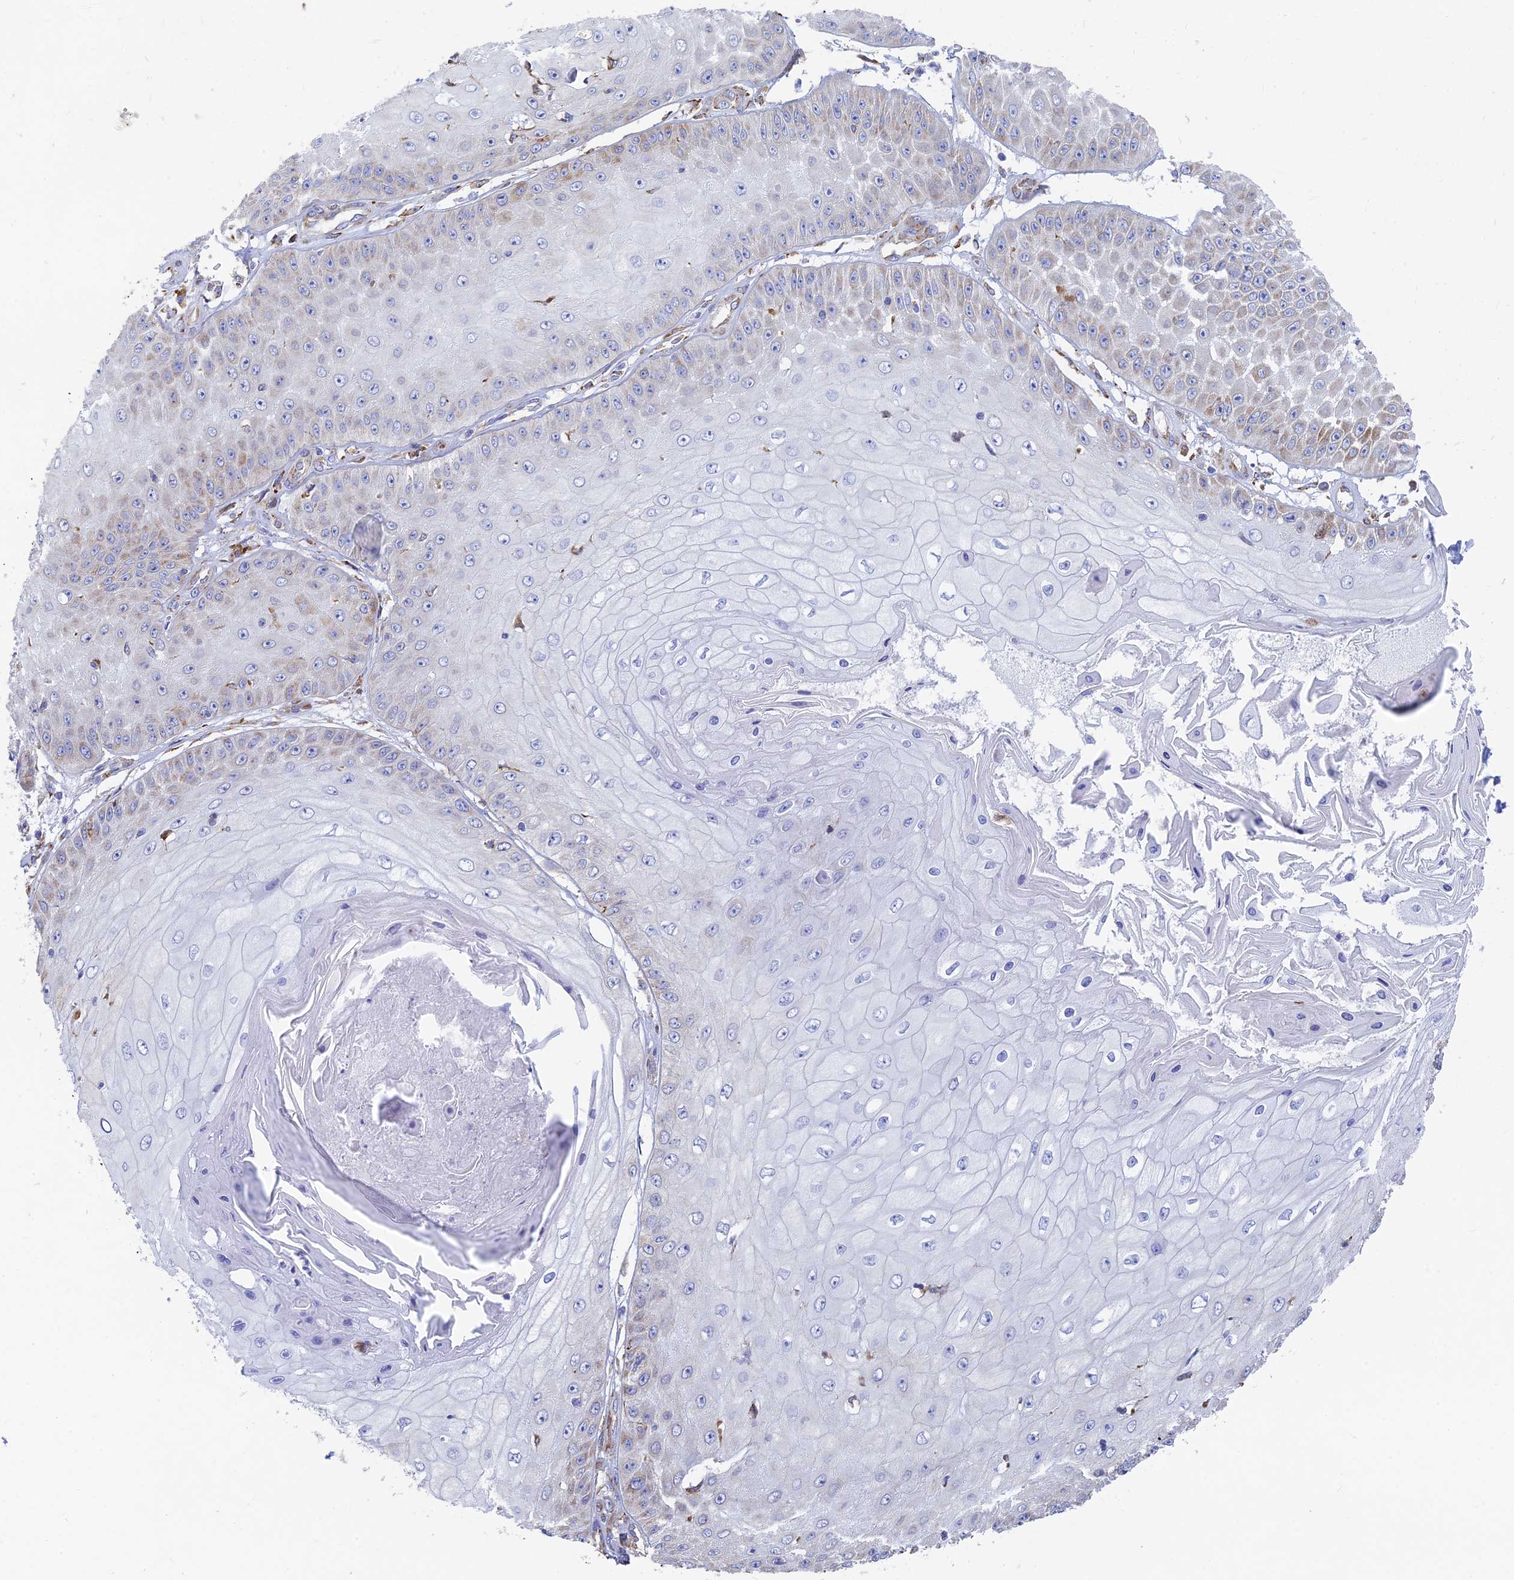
{"staining": {"intensity": "weak", "quantity": "25%-75%", "location": "cytoplasmic/membranous"}, "tissue": "skin cancer", "cell_type": "Tumor cells", "image_type": "cancer", "snomed": [{"axis": "morphology", "description": "Squamous cell carcinoma, NOS"}, {"axis": "topography", "description": "Skin"}], "caption": "This micrograph displays immunohistochemistry staining of human squamous cell carcinoma (skin), with low weak cytoplasmic/membranous positivity in about 25%-75% of tumor cells.", "gene": "WDR35", "patient": {"sex": "male", "age": 70}}